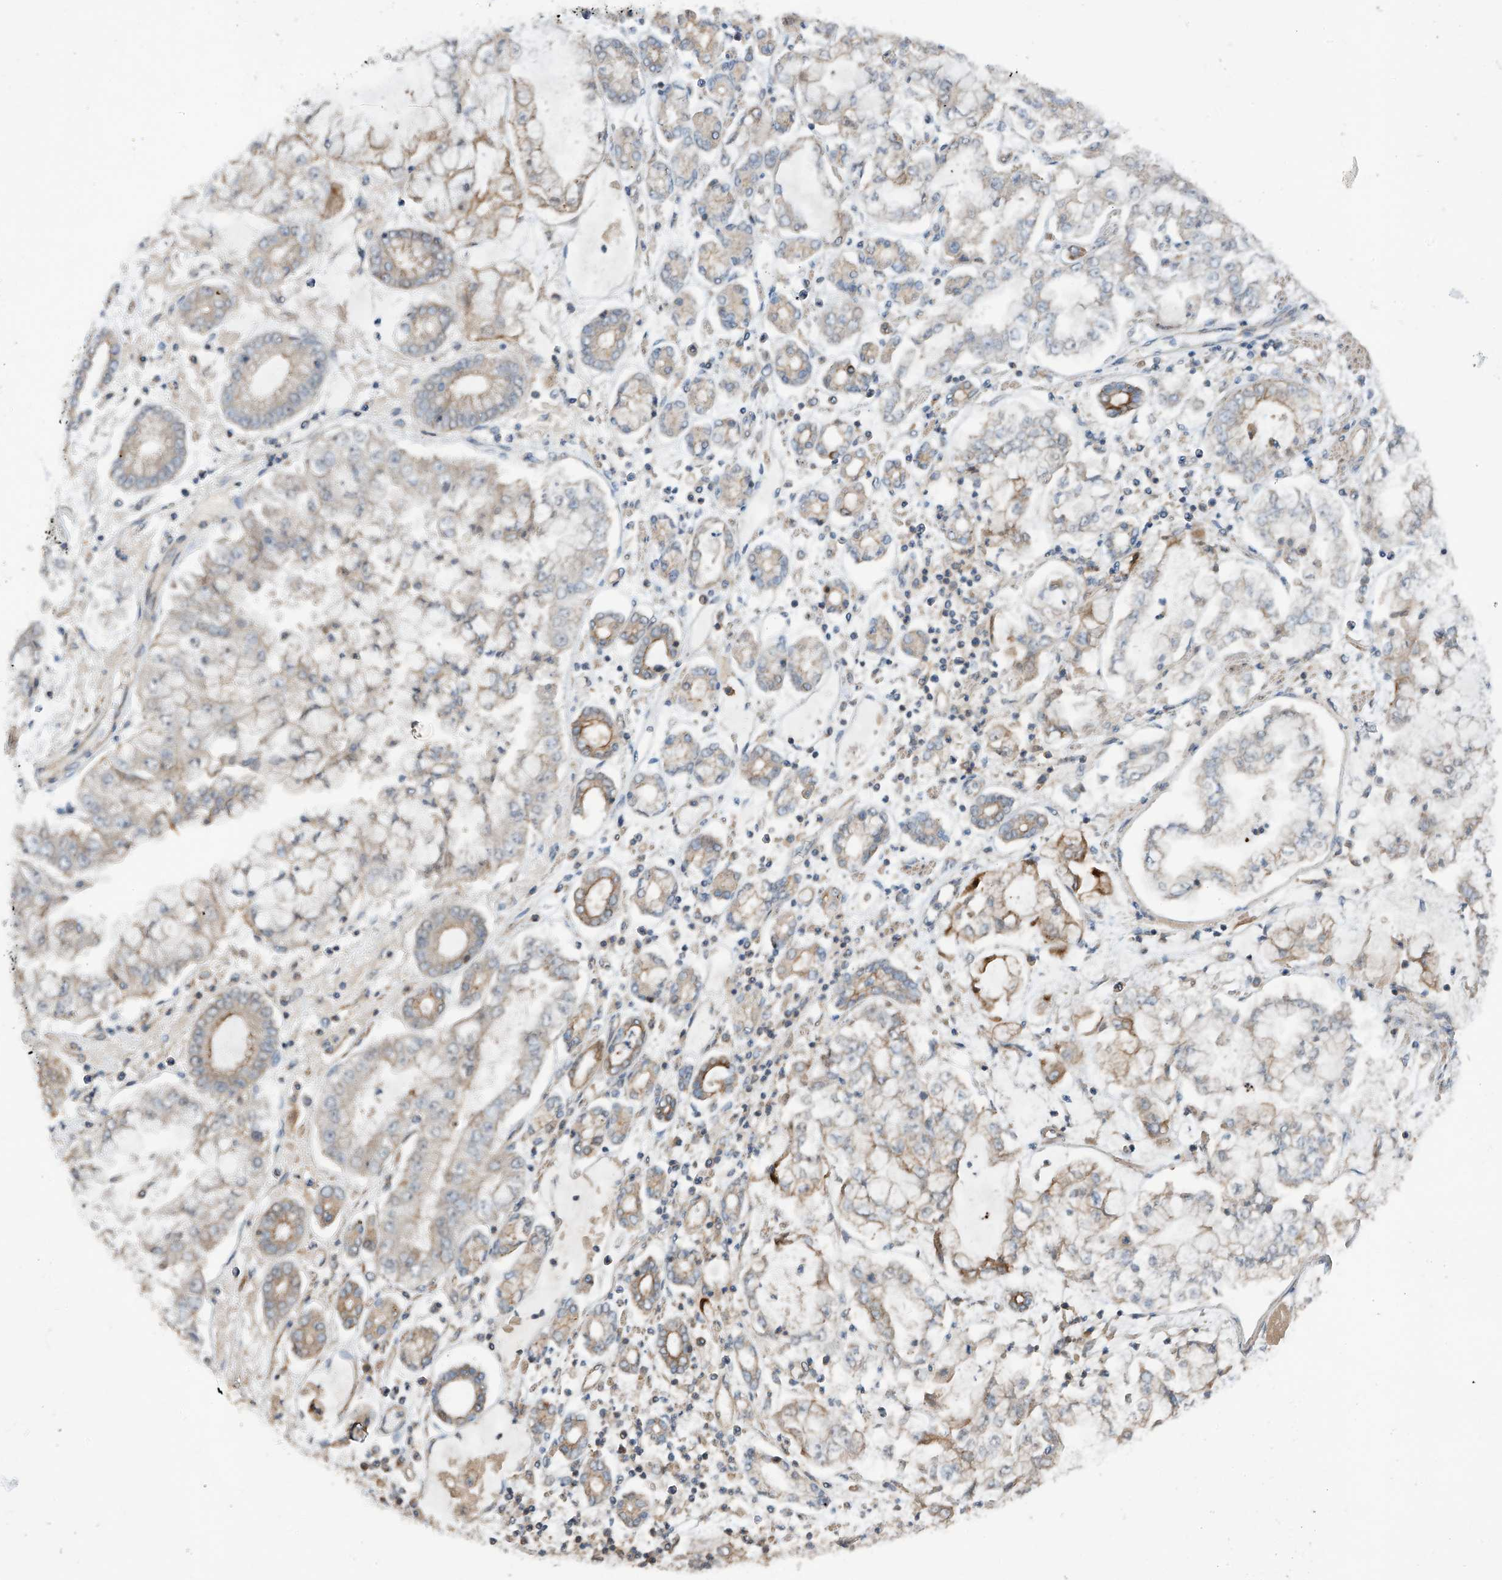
{"staining": {"intensity": "strong", "quantity": "<25%", "location": "cytoplasmic/membranous"}, "tissue": "stomach cancer", "cell_type": "Tumor cells", "image_type": "cancer", "snomed": [{"axis": "morphology", "description": "Adenocarcinoma, NOS"}, {"axis": "topography", "description": "Stomach"}], "caption": "DAB (3,3'-diaminobenzidine) immunohistochemical staining of human stomach cancer (adenocarcinoma) demonstrates strong cytoplasmic/membranous protein expression in approximately <25% of tumor cells.", "gene": "RPAIN", "patient": {"sex": "male", "age": 76}}